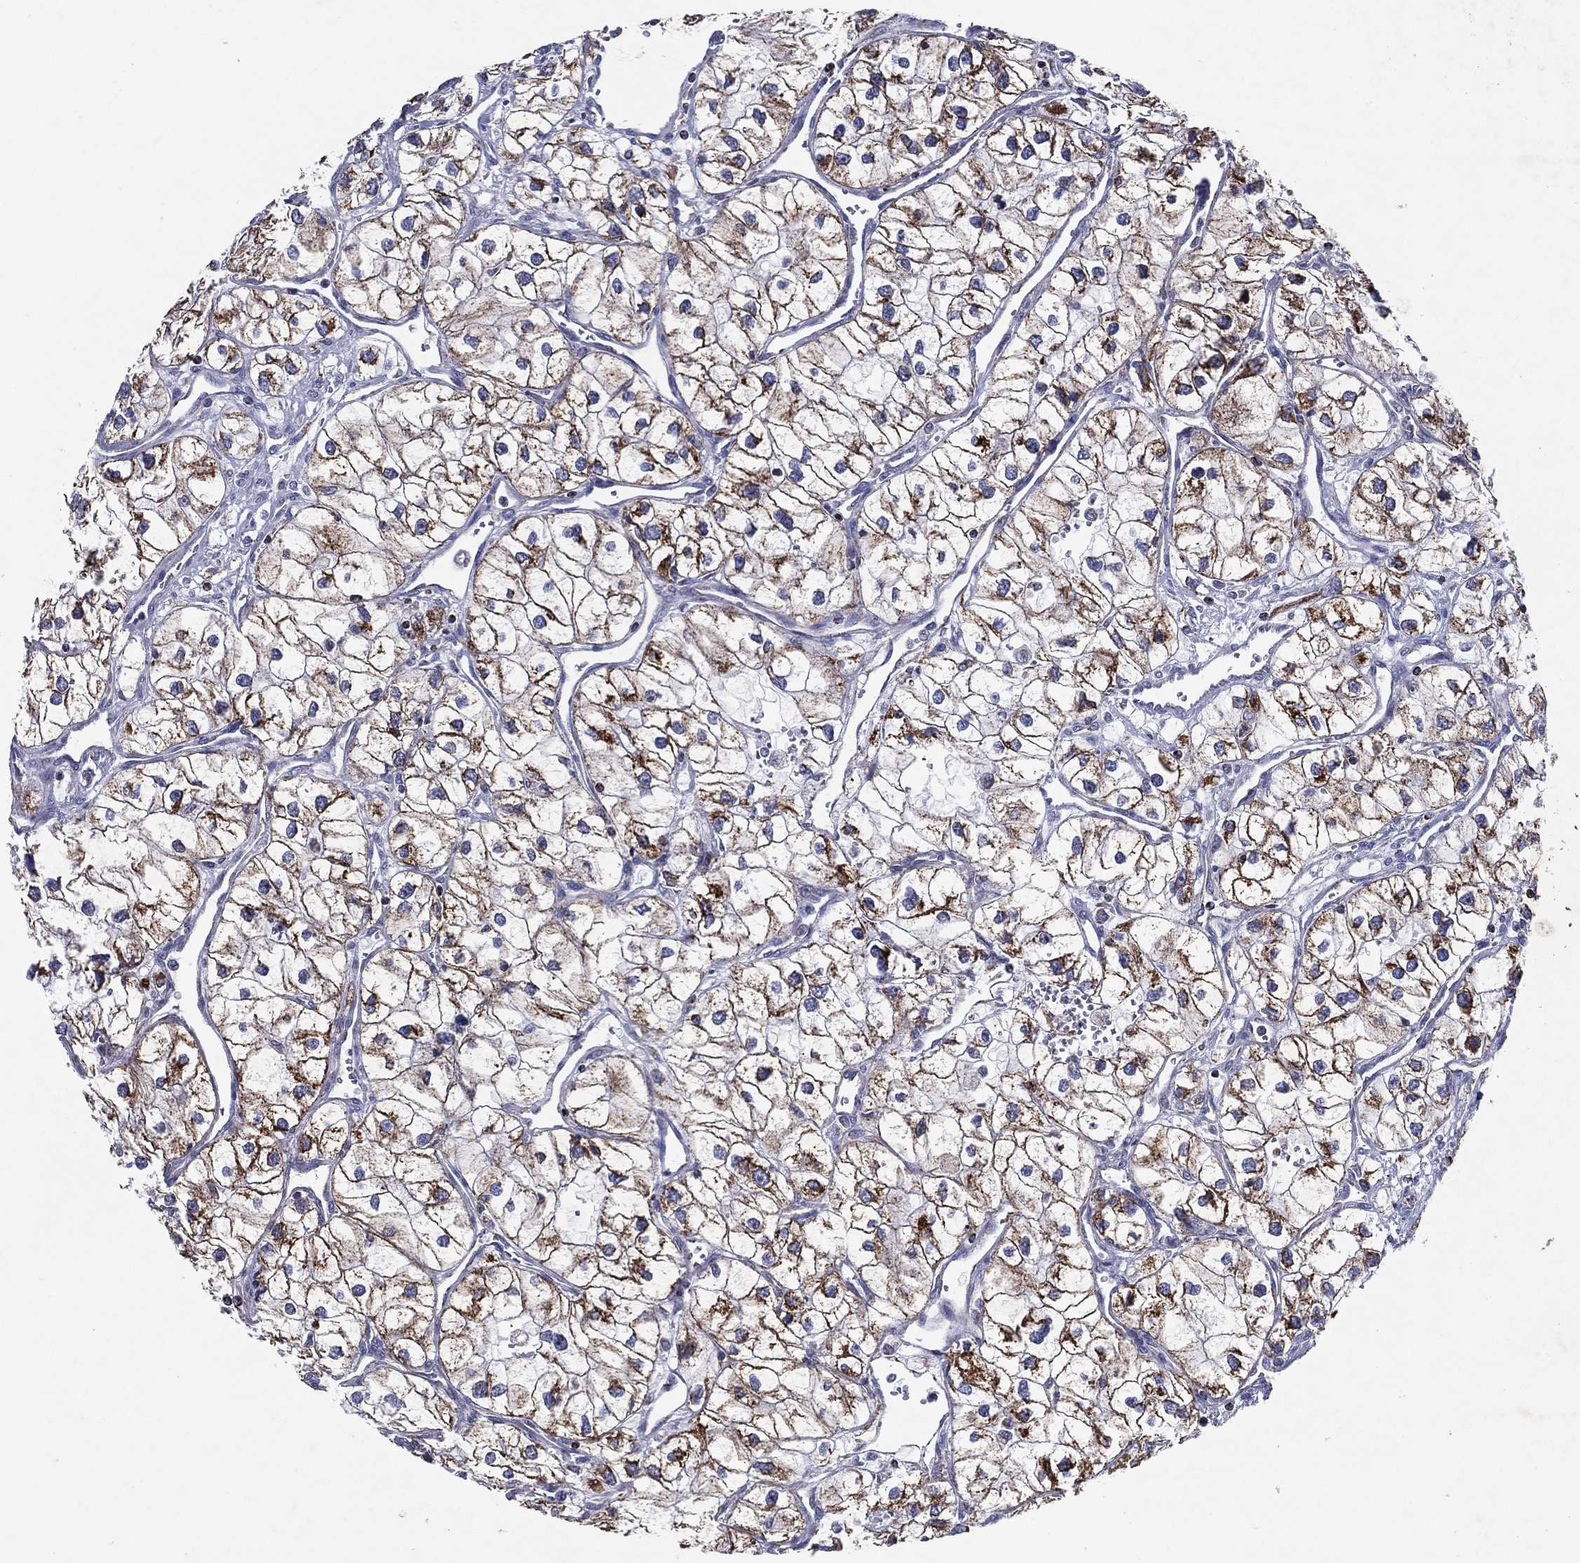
{"staining": {"intensity": "strong", "quantity": "25%-75%", "location": "cytoplasmic/membranous"}, "tissue": "renal cancer", "cell_type": "Tumor cells", "image_type": "cancer", "snomed": [{"axis": "morphology", "description": "Adenocarcinoma, NOS"}, {"axis": "topography", "description": "Kidney"}], "caption": "This micrograph reveals adenocarcinoma (renal) stained with immunohistochemistry to label a protein in brown. The cytoplasmic/membranous of tumor cells show strong positivity for the protein. Nuclei are counter-stained blue.", "gene": "SFXN1", "patient": {"sex": "male", "age": 59}}